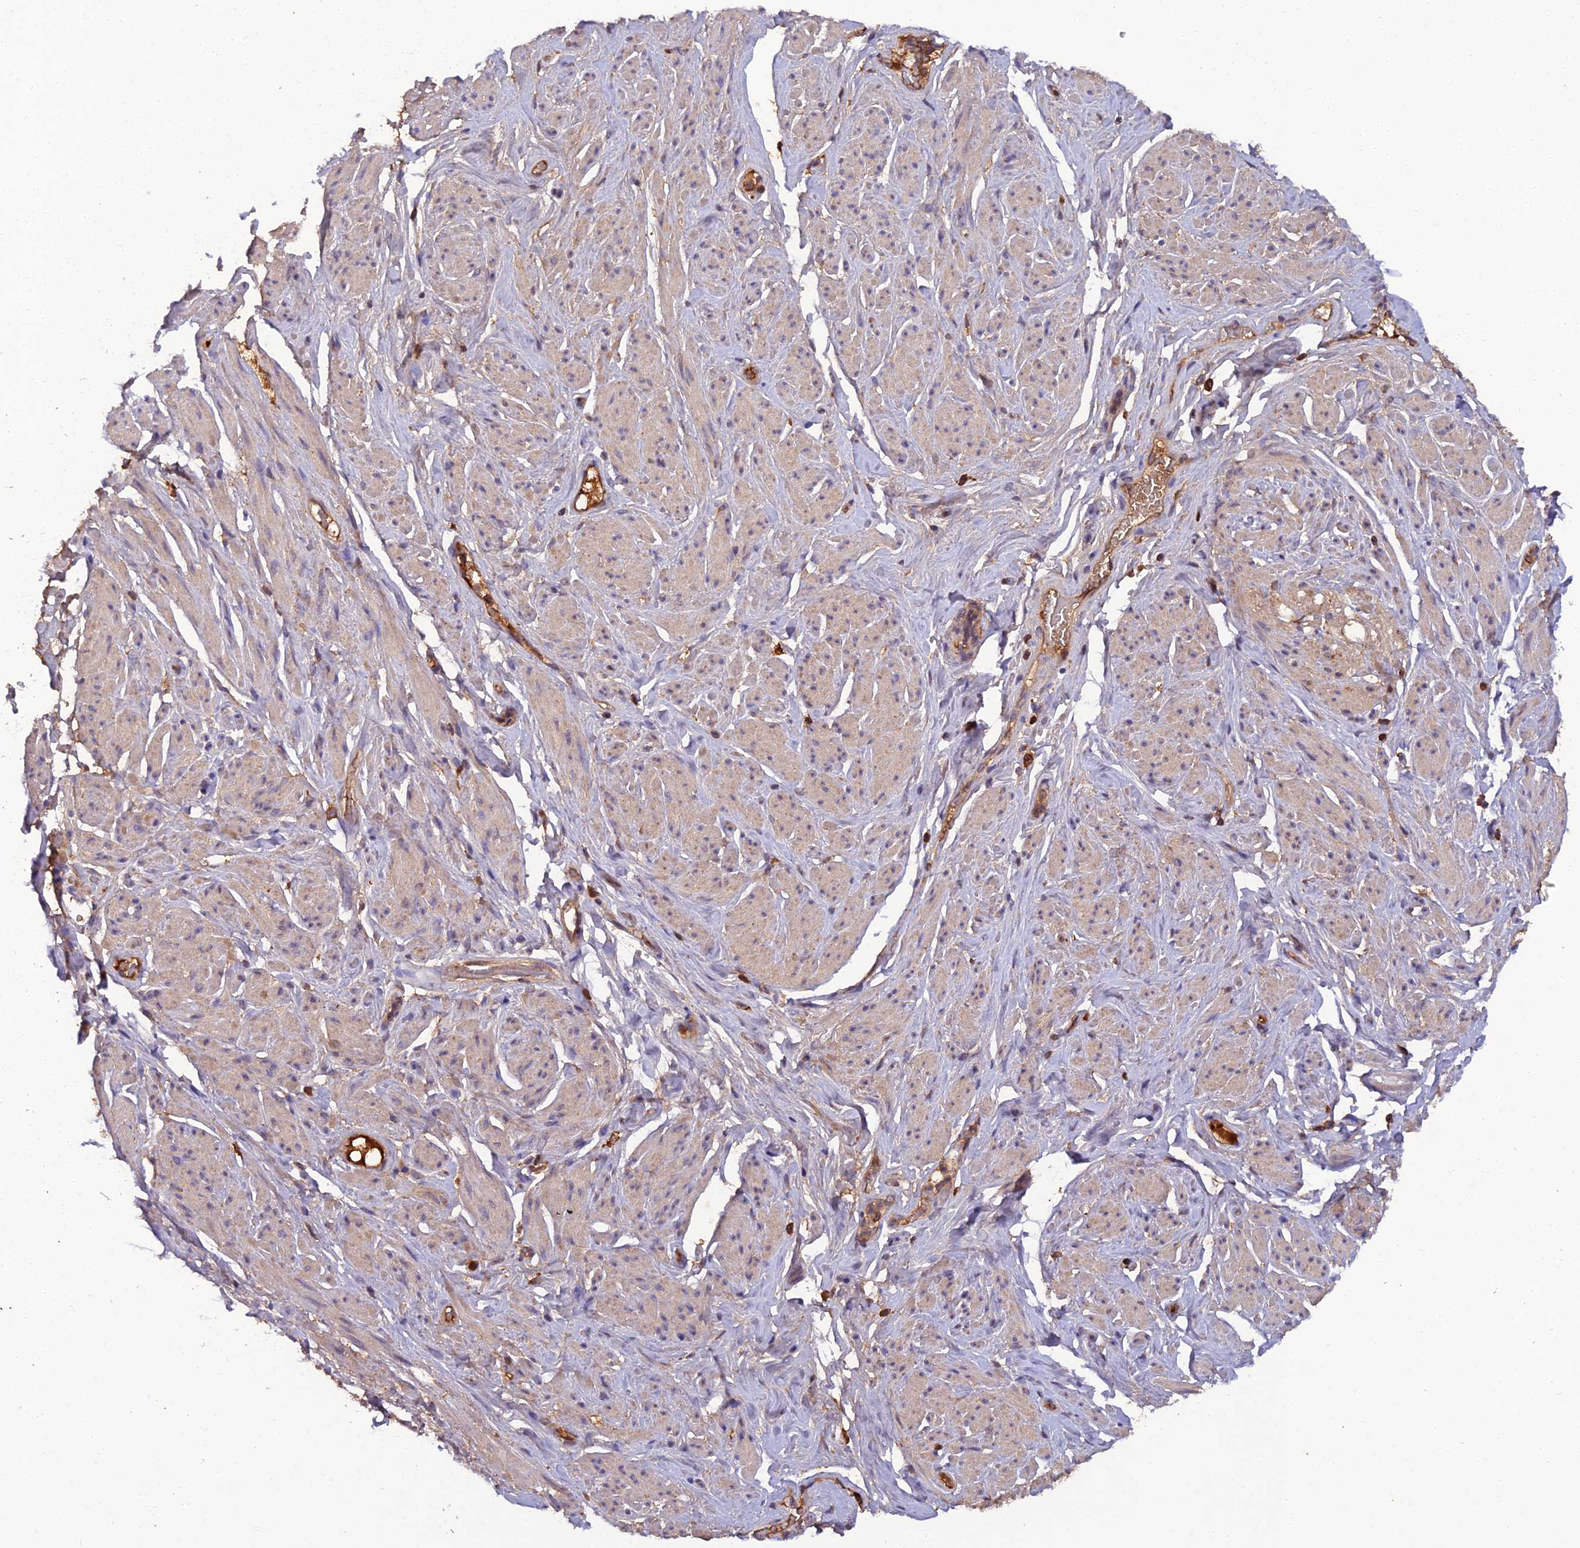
{"staining": {"intensity": "weak", "quantity": "<25%", "location": "cytoplasmic/membranous"}, "tissue": "smooth muscle", "cell_type": "Smooth muscle cells", "image_type": "normal", "snomed": [{"axis": "morphology", "description": "Normal tissue, NOS"}, {"axis": "topography", "description": "Smooth muscle"}, {"axis": "topography", "description": "Peripheral nerve tissue"}], "caption": "The photomicrograph shows no significant expression in smooth muscle cells of smooth muscle. (Immunohistochemistry, brightfield microscopy, high magnification).", "gene": "TMEM258", "patient": {"sex": "male", "age": 69}}